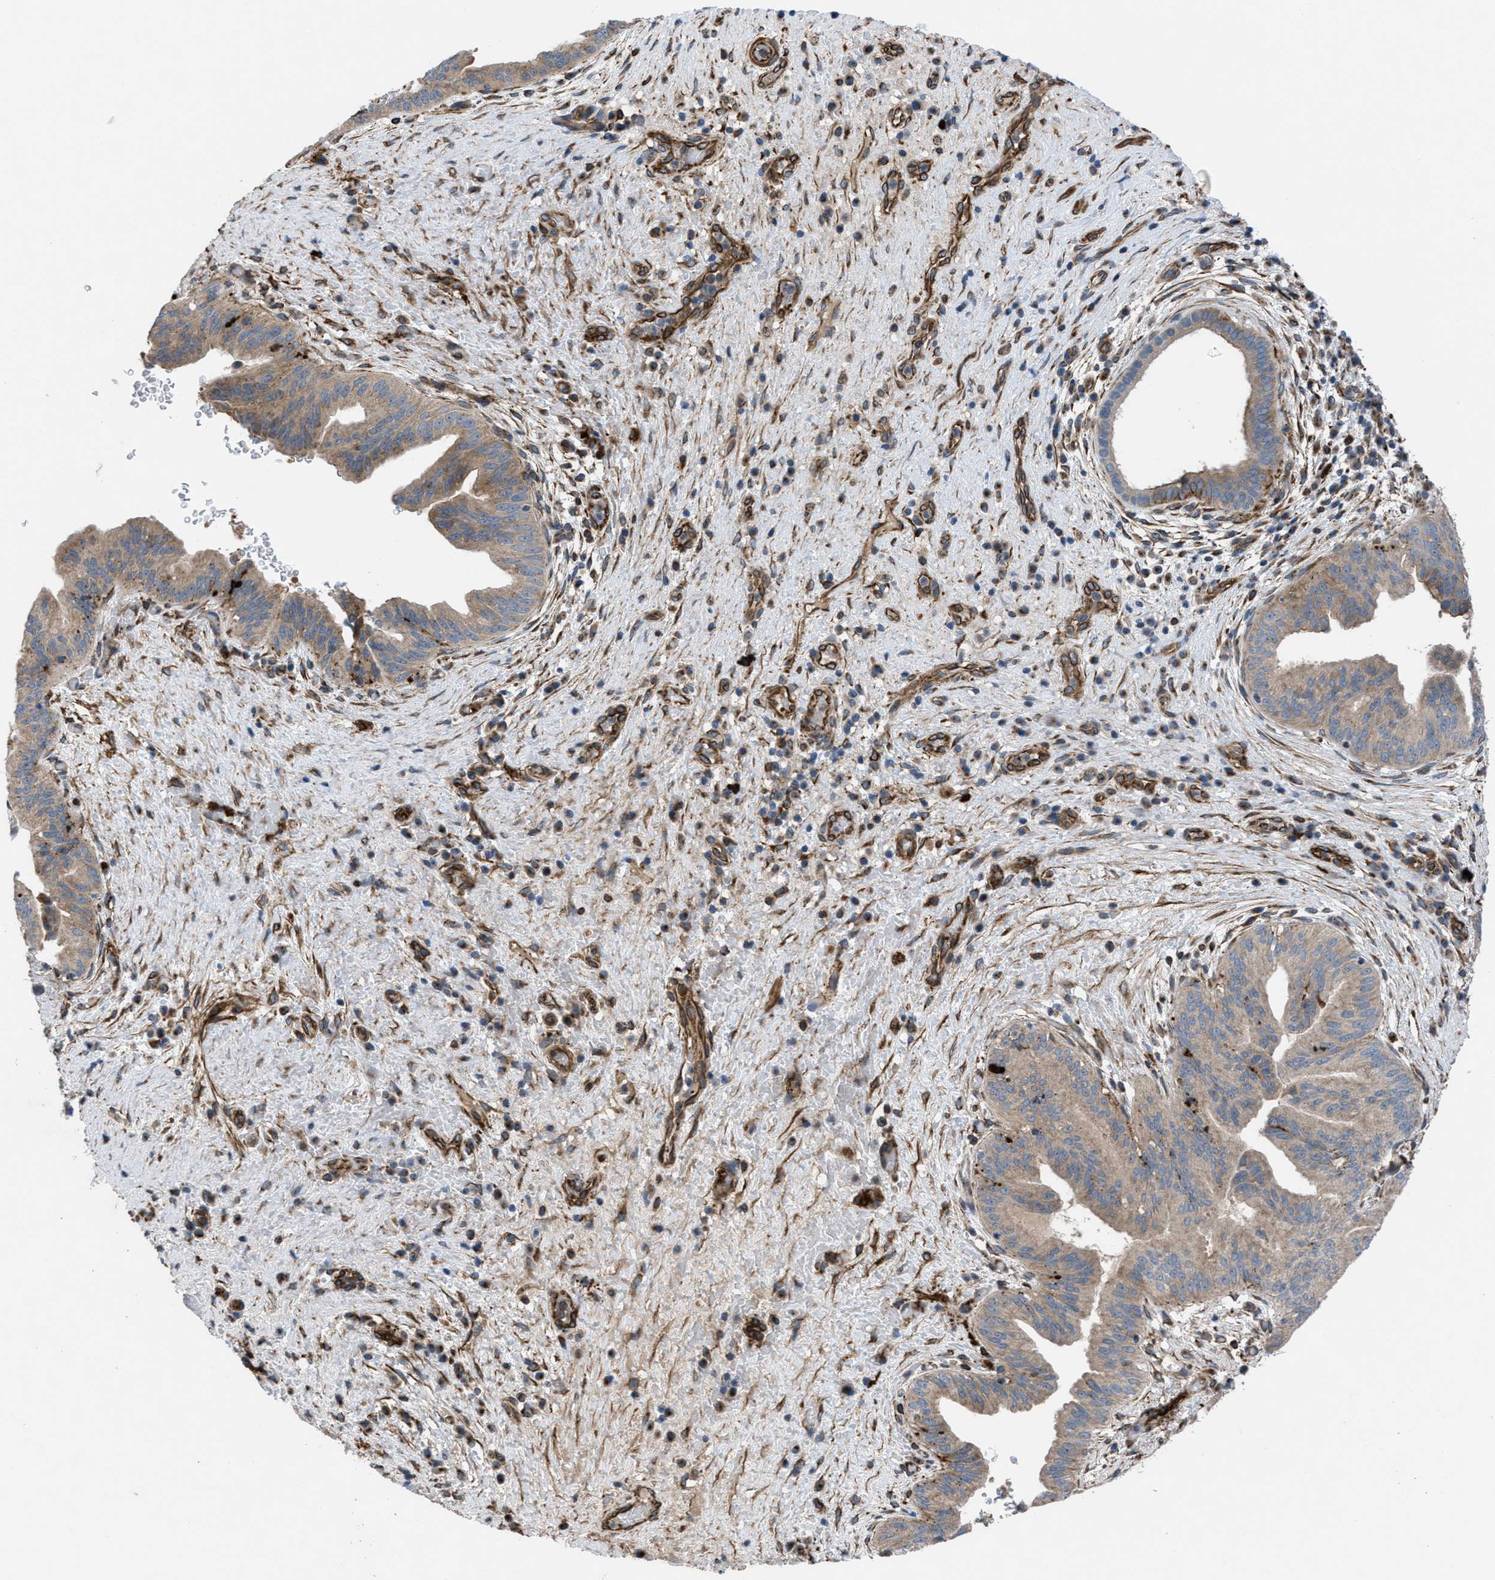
{"staining": {"intensity": "weak", "quantity": ">75%", "location": "cytoplasmic/membranous"}, "tissue": "liver cancer", "cell_type": "Tumor cells", "image_type": "cancer", "snomed": [{"axis": "morphology", "description": "Cholangiocarcinoma"}, {"axis": "topography", "description": "Liver"}], "caption": "The micrograph reveals a brown stain indicating the presence of a protein in the cytoplasmic/membranous of tumor cells in liver cancer.", "gene": "SLC6A9", "patient": {"sex": "female", "age": 38}}